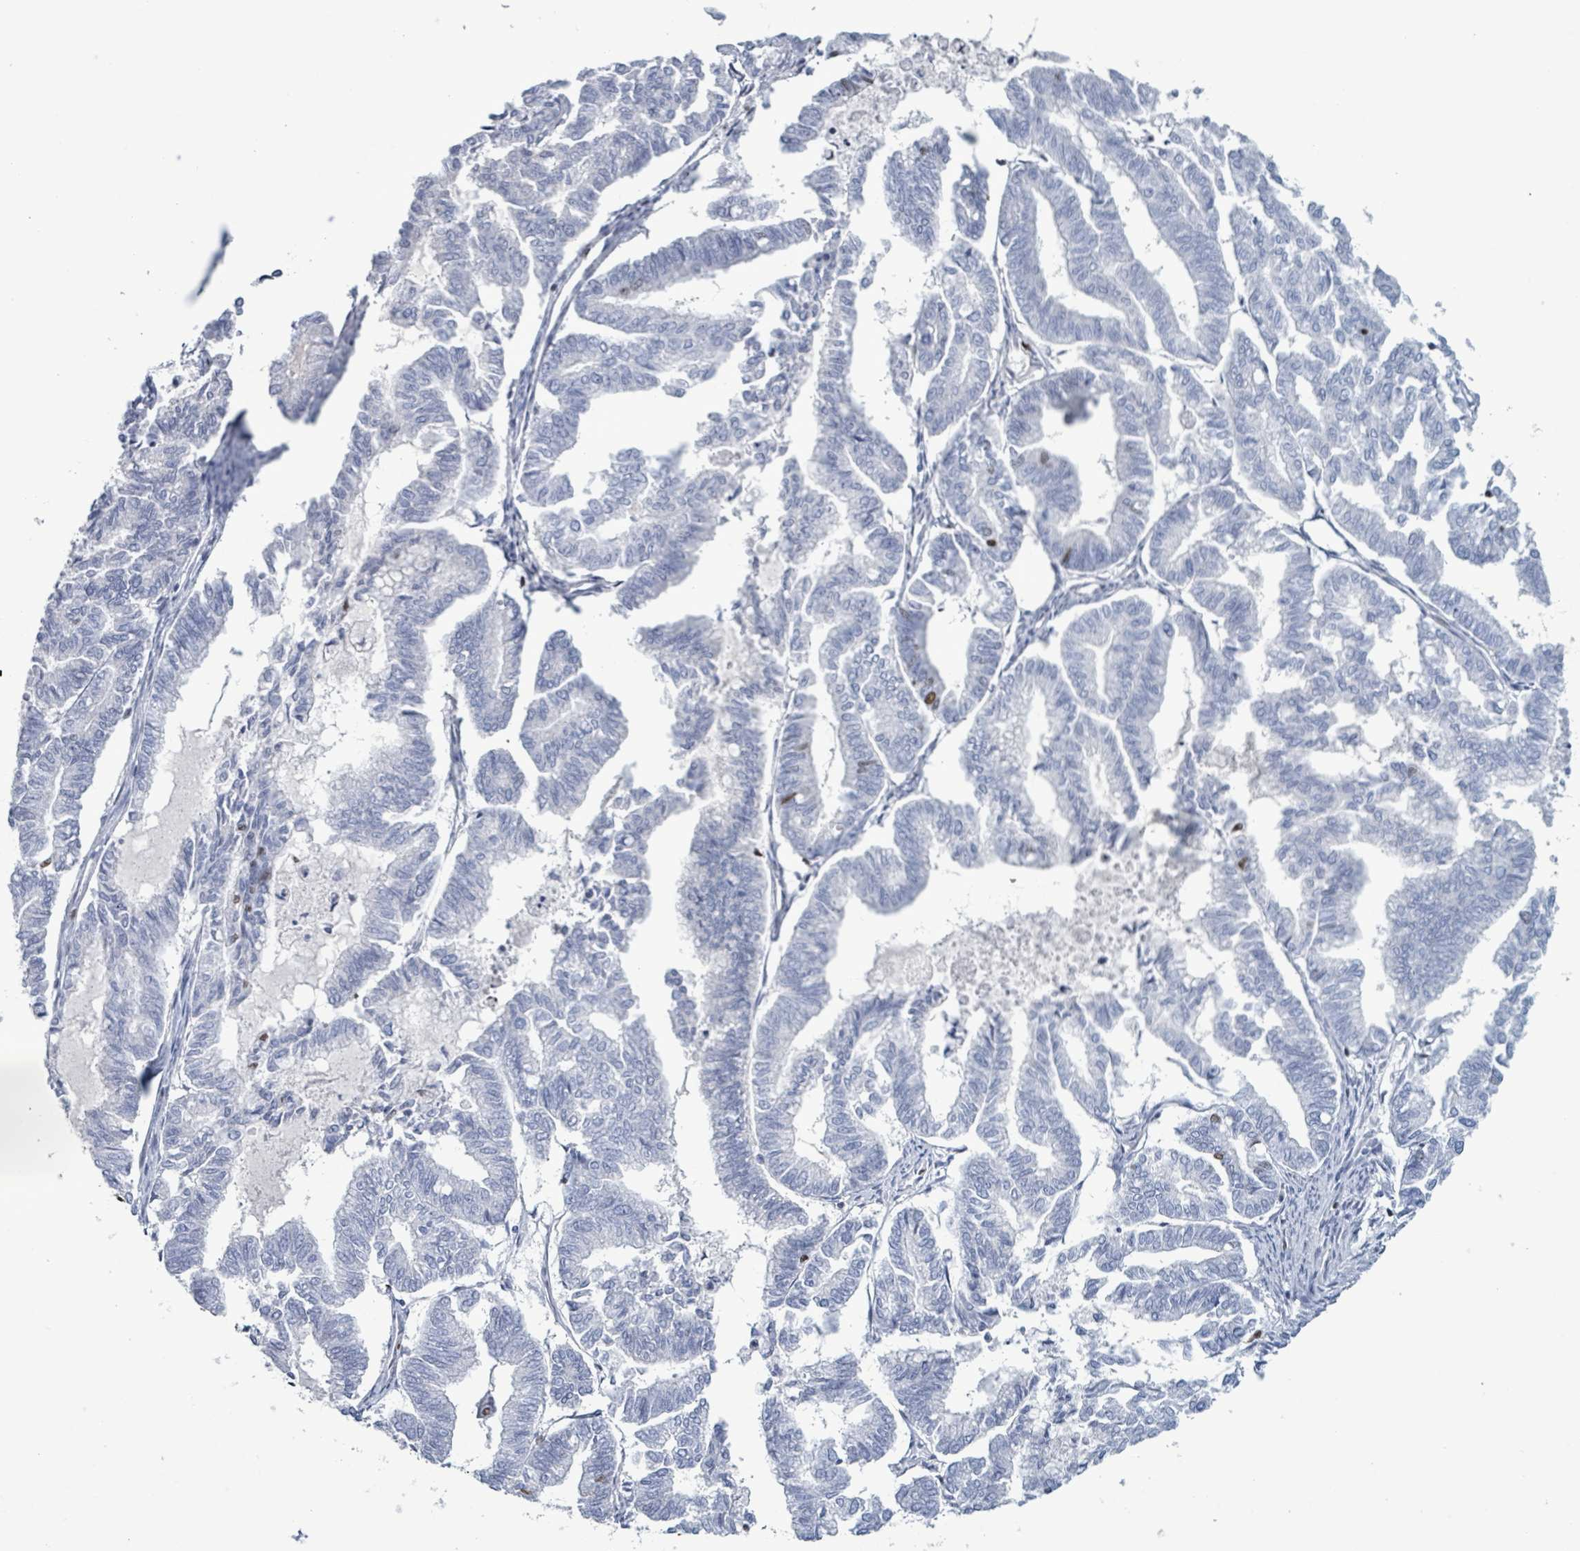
{"staining": {"intensity": "moderate", "quantity": "<25%", "location": "nuclear"}, "tissue": "endometrial cancer", "cell_type": "Tumor cells", "image_type": "cancer", "snomed": [{"axis": "morphology", "description": "Adenocarcinoma, NOS"}, {"axis": "topography", "description": "Endometrium"}], "caption": "This is a micrograph of immunohistochemistry staining of endometrial cancer (adenocarcinoma), which shows moderate expression in the nuclear of tumor cells.", "gene": "SAMD14", "patient": {"sex": "female", "age": 79}}